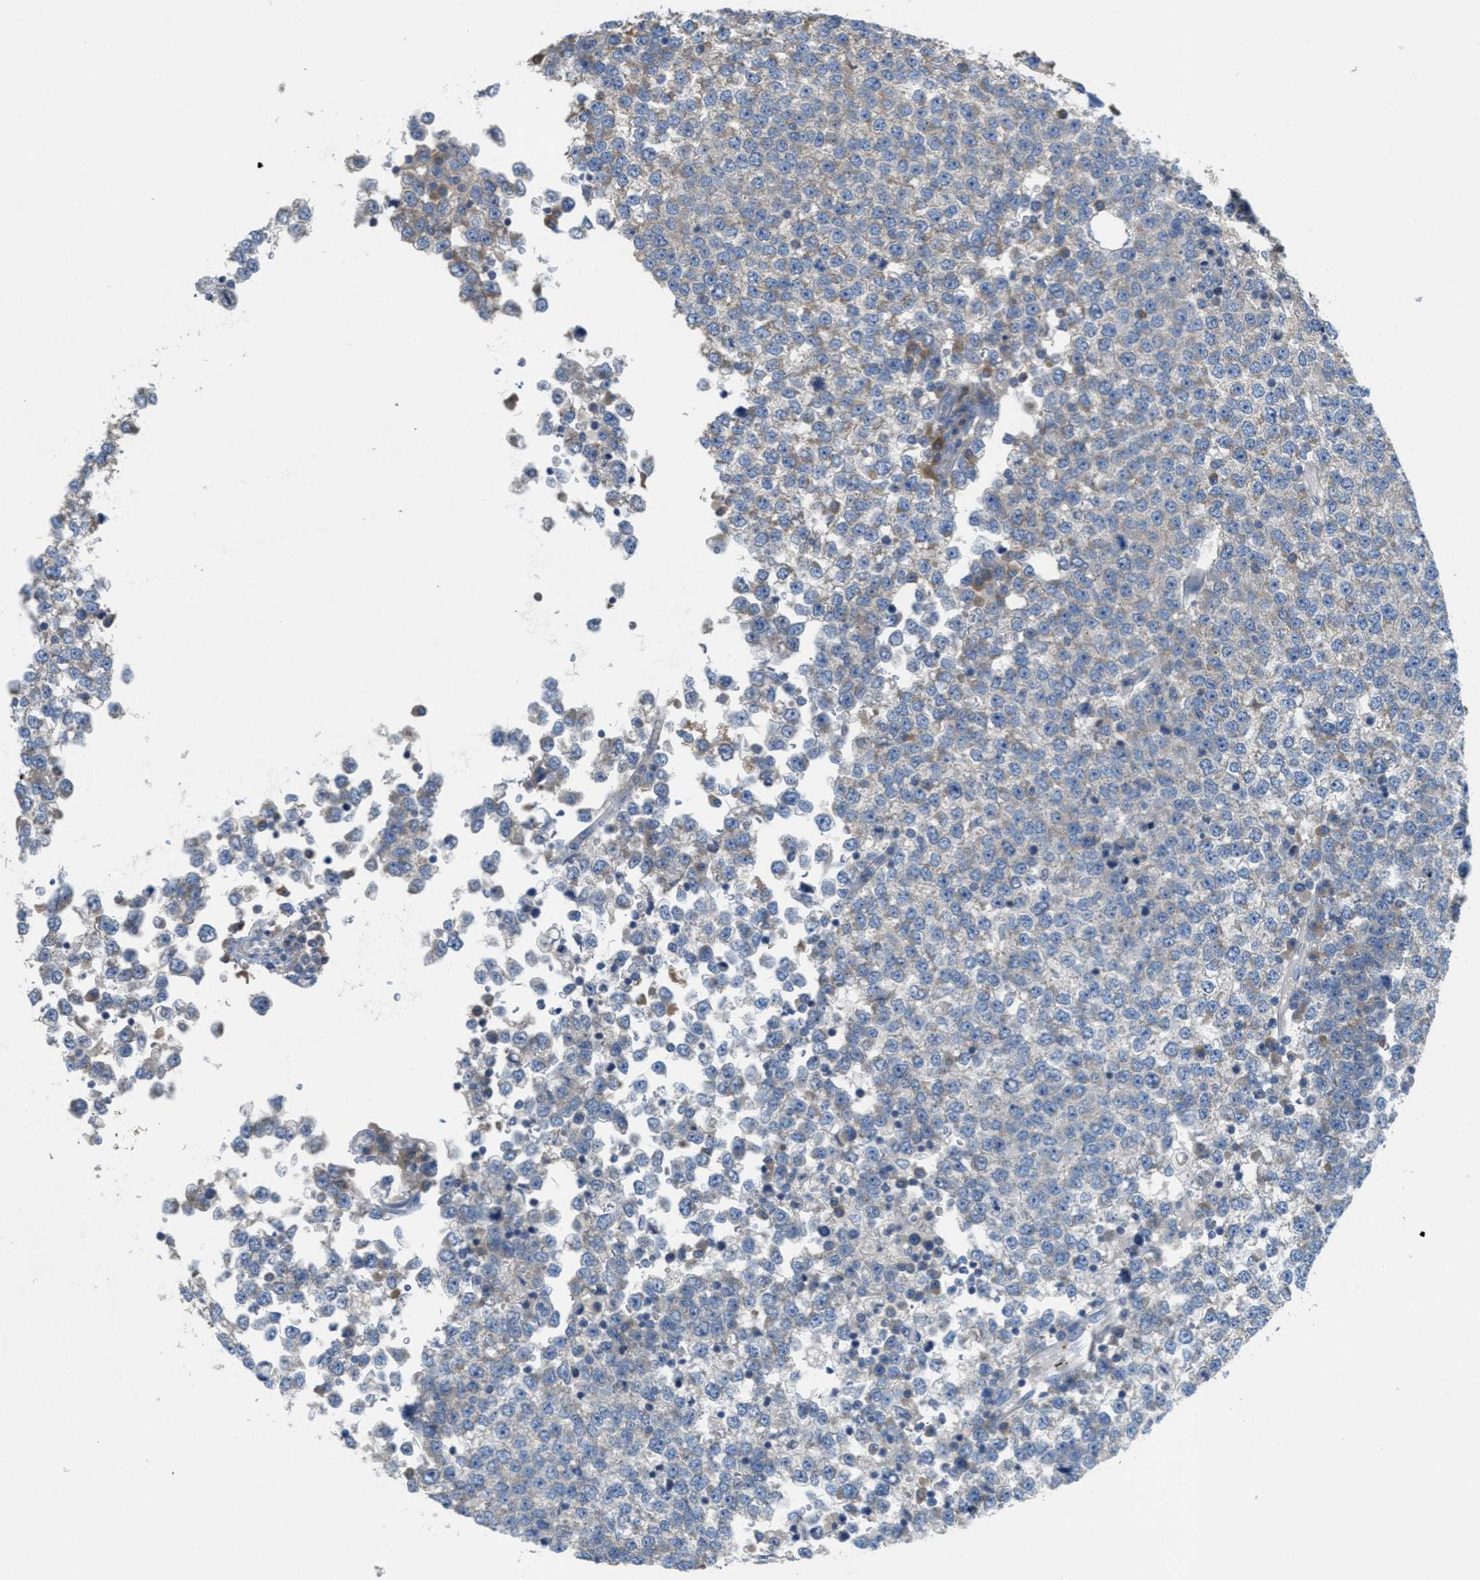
{"staining": {"intensity": "moderate", "quantity": "25%-75%", "location": "cytoplasmic/membranous"}, "tissue": "testis cancer", "cell_type": "Tumor cells", "image_type": "cancer", "snomed": [{"axis": "morphology", "description": "Seminoma, NOS"}, {"axis": "topography", "description": "Testis"}], "caption": "Protein expression by immunohistochemistry (IHC) shows moderate cytoplasmic/membranous positivity in about 25%-75% of tumor cells in testis cancer (seminoma). (Stains: DAB (3,3'-diaminobenzidine) in brown, nuclei in blue, Microscopy: brightfield microscopy at high magnification).", "gene": "UBA5", "patient": {"sex": "male", "age": 65}}